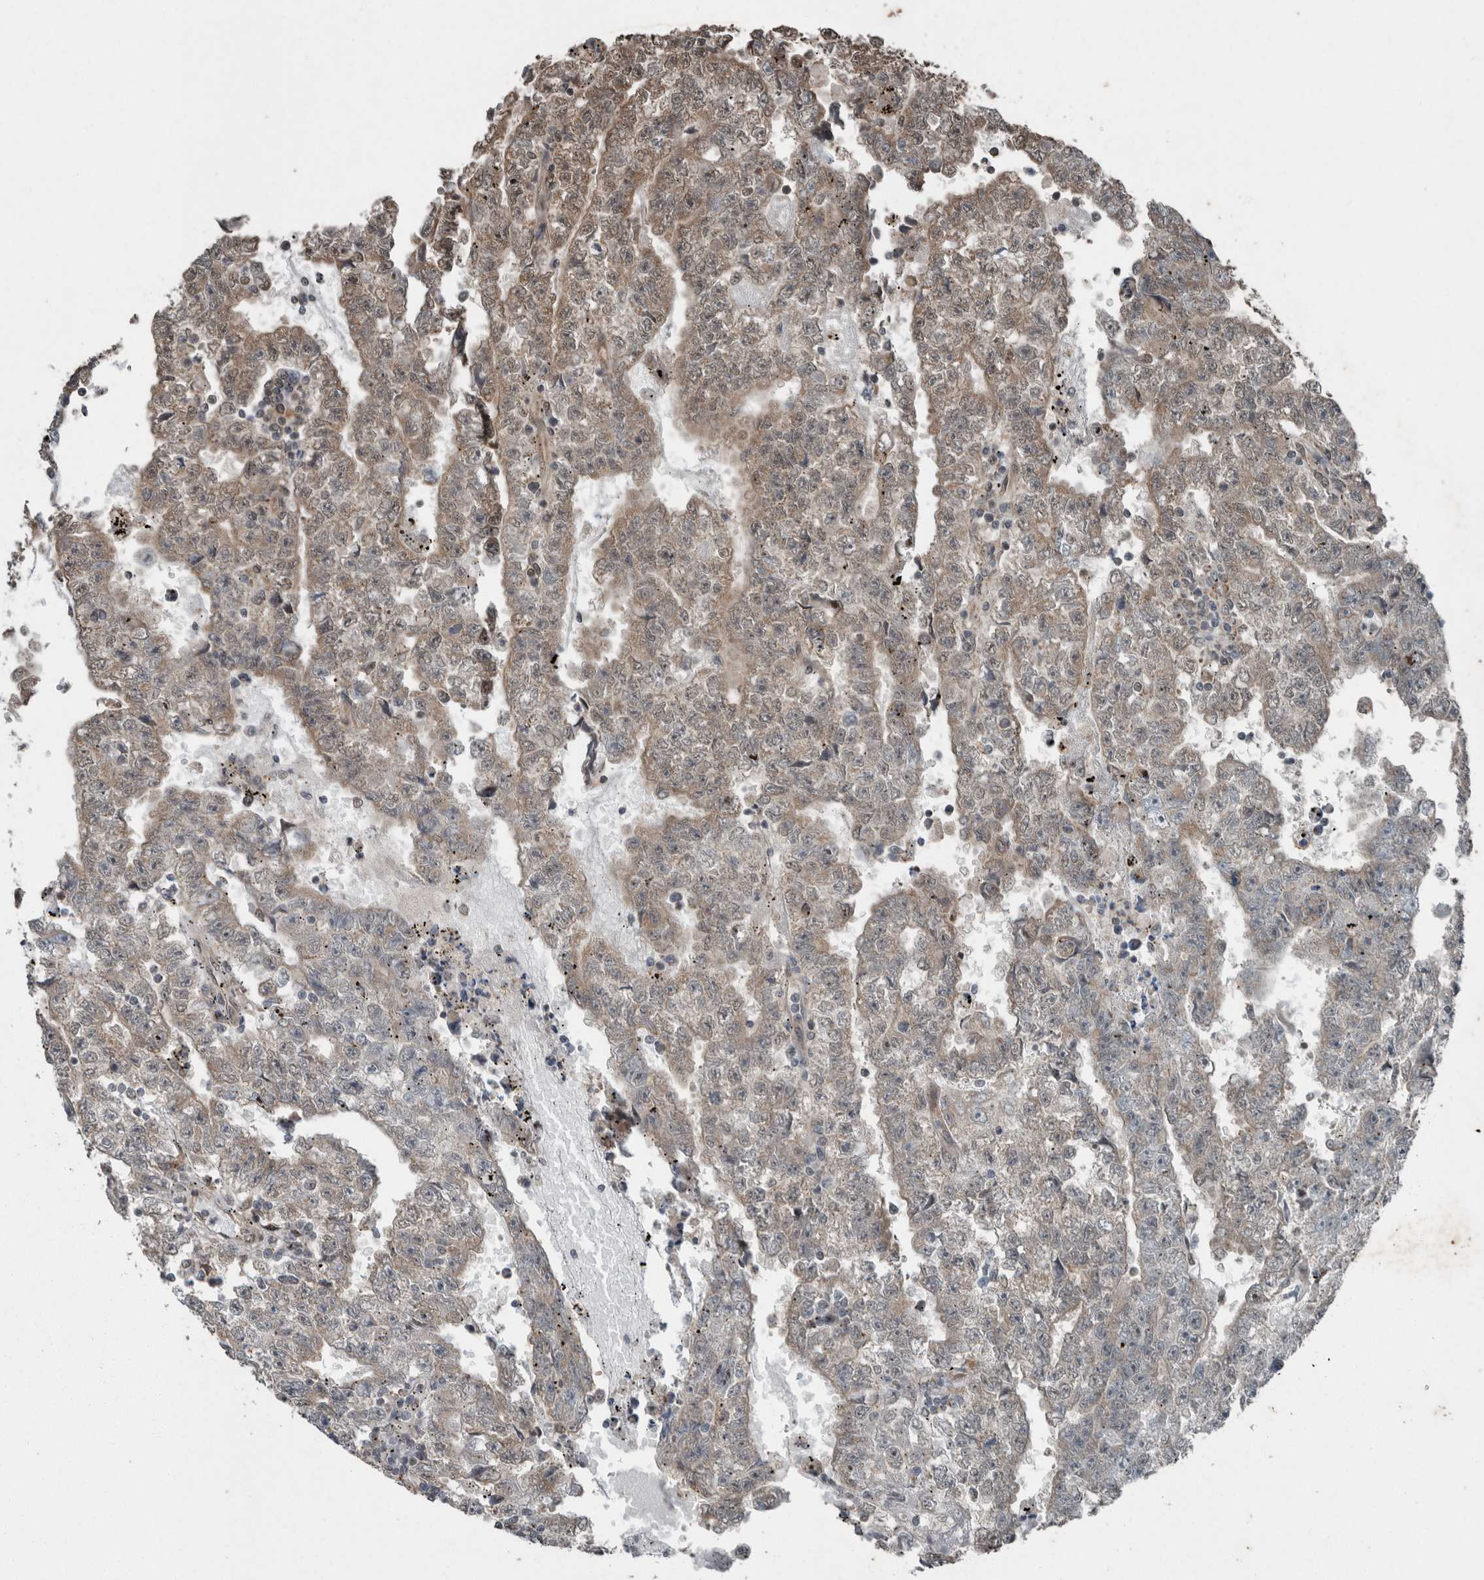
{"staining": {"intensity": "weak", "quantity": ">75%", "location": "cytoplasmic/membranous"}, "tissue": "testis cancer", "cell_type": "Tumor cells", "image_type": "cancer", "snomed": [{"axis": "morphology", "description": "Carcinoma, Embryonal, NOS"}, {"axis": "topography", "description": "Testis"}], "caption": "Protein analysis of testis embryonal carcinoma tissue demonstrates weak cytoplasmic/membranous staining in about >75% of tumor cells. (brown staining indicates protein expression, while blue staining denotes nuclei).", "gene": "MYO1E", "patient": {"sex": "male", "age": 25}}